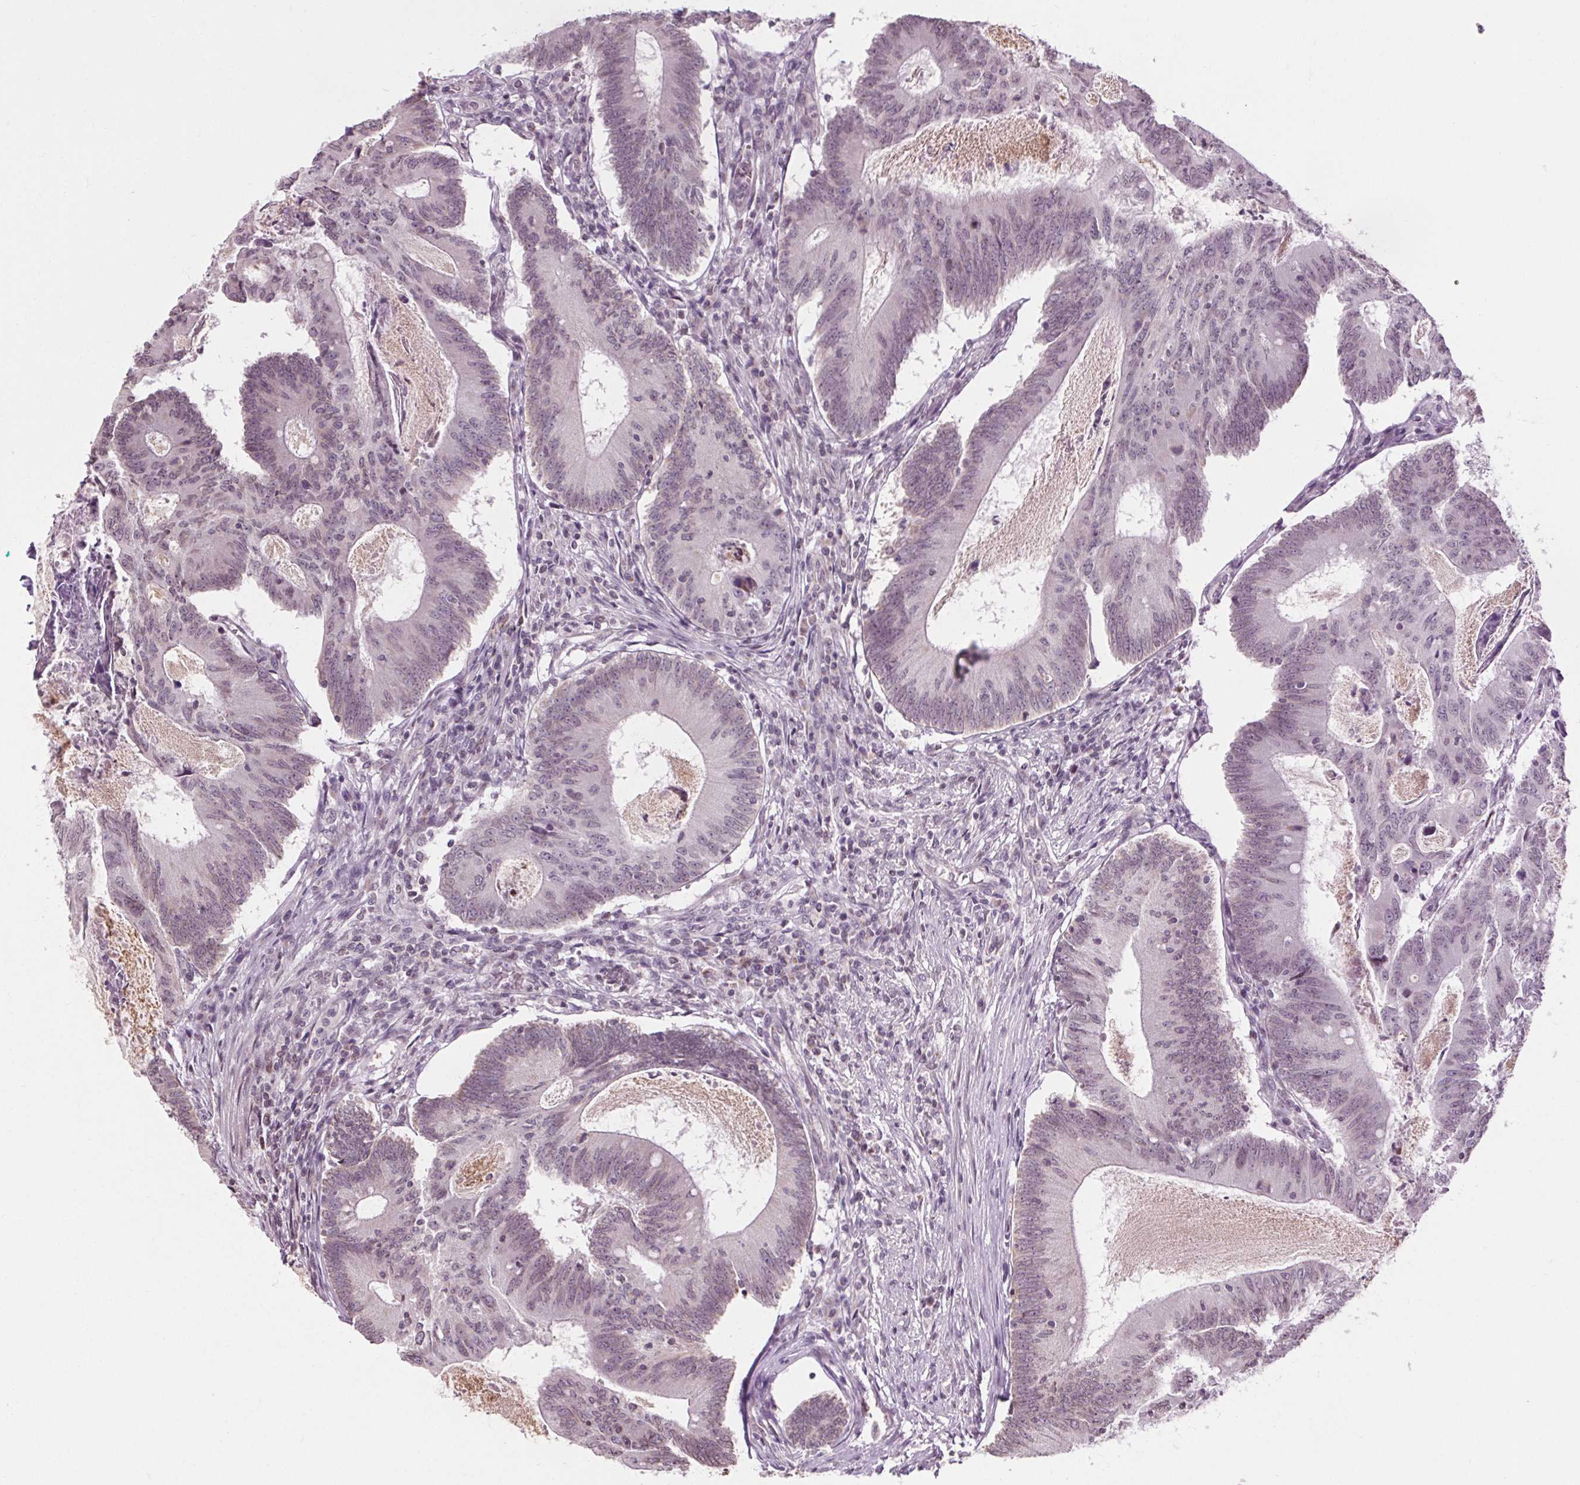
{"staining": {"intensity": "negative", "quantity": "none", "location": "none"}, "tissue": "colorectal cancer", "cell_type": "Tumor cells", "image_type": "cancer", "snomed": [{"axis": "morphology", "description": "Adenocarcinoma, NOS"}, {"axis": "topography", "description": "Colon"}], "caption": "DAB (3,3'-diaminobenzidine) immunohistochemical staining of colorectal cancer (adenocarcinoma) displays no significant expression in tumor cells.", "gene": "LFNG", "patient": {"sex": "female", "age": 70}}